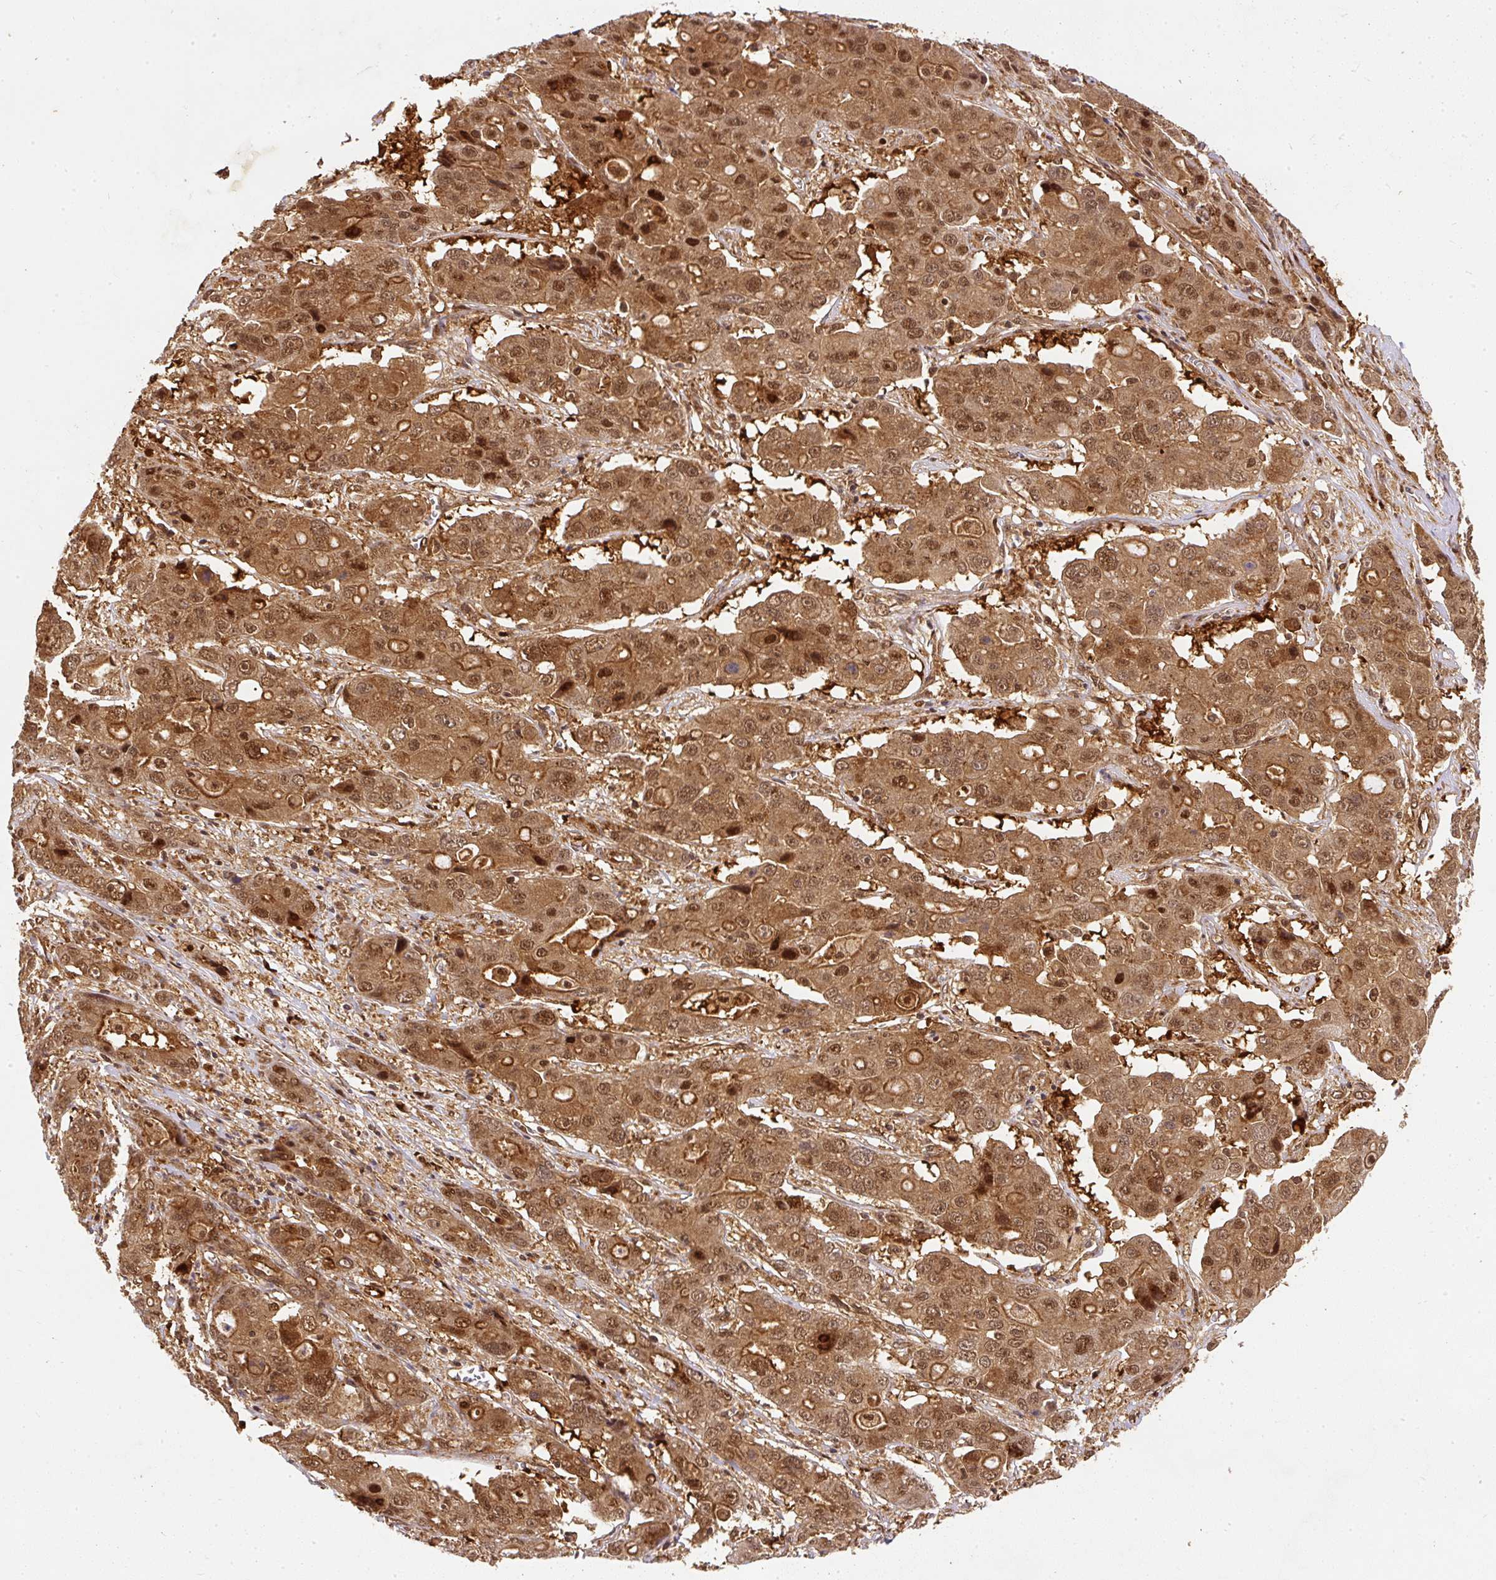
{"staining": {"intensity": "strong", "quantity": ">75%", "location": "cytoplasmic/membranous,nuclear"}, "tissue": "liver cancer", "cell_type": "Tumor cells", "image_type": "cancer", "snomed": [{"axis": "morphology", "description": "Cholangiocarcinoma"}, {"axis": "topography", "description": "Liver"}], "caption": "A brown stain shows strong cytoplasmic/membranous and nuclear expression of a protein in human liver cancer tumor cells.", "gene": "PSMD1", "patient": {"sex": "male", "age": 67}}